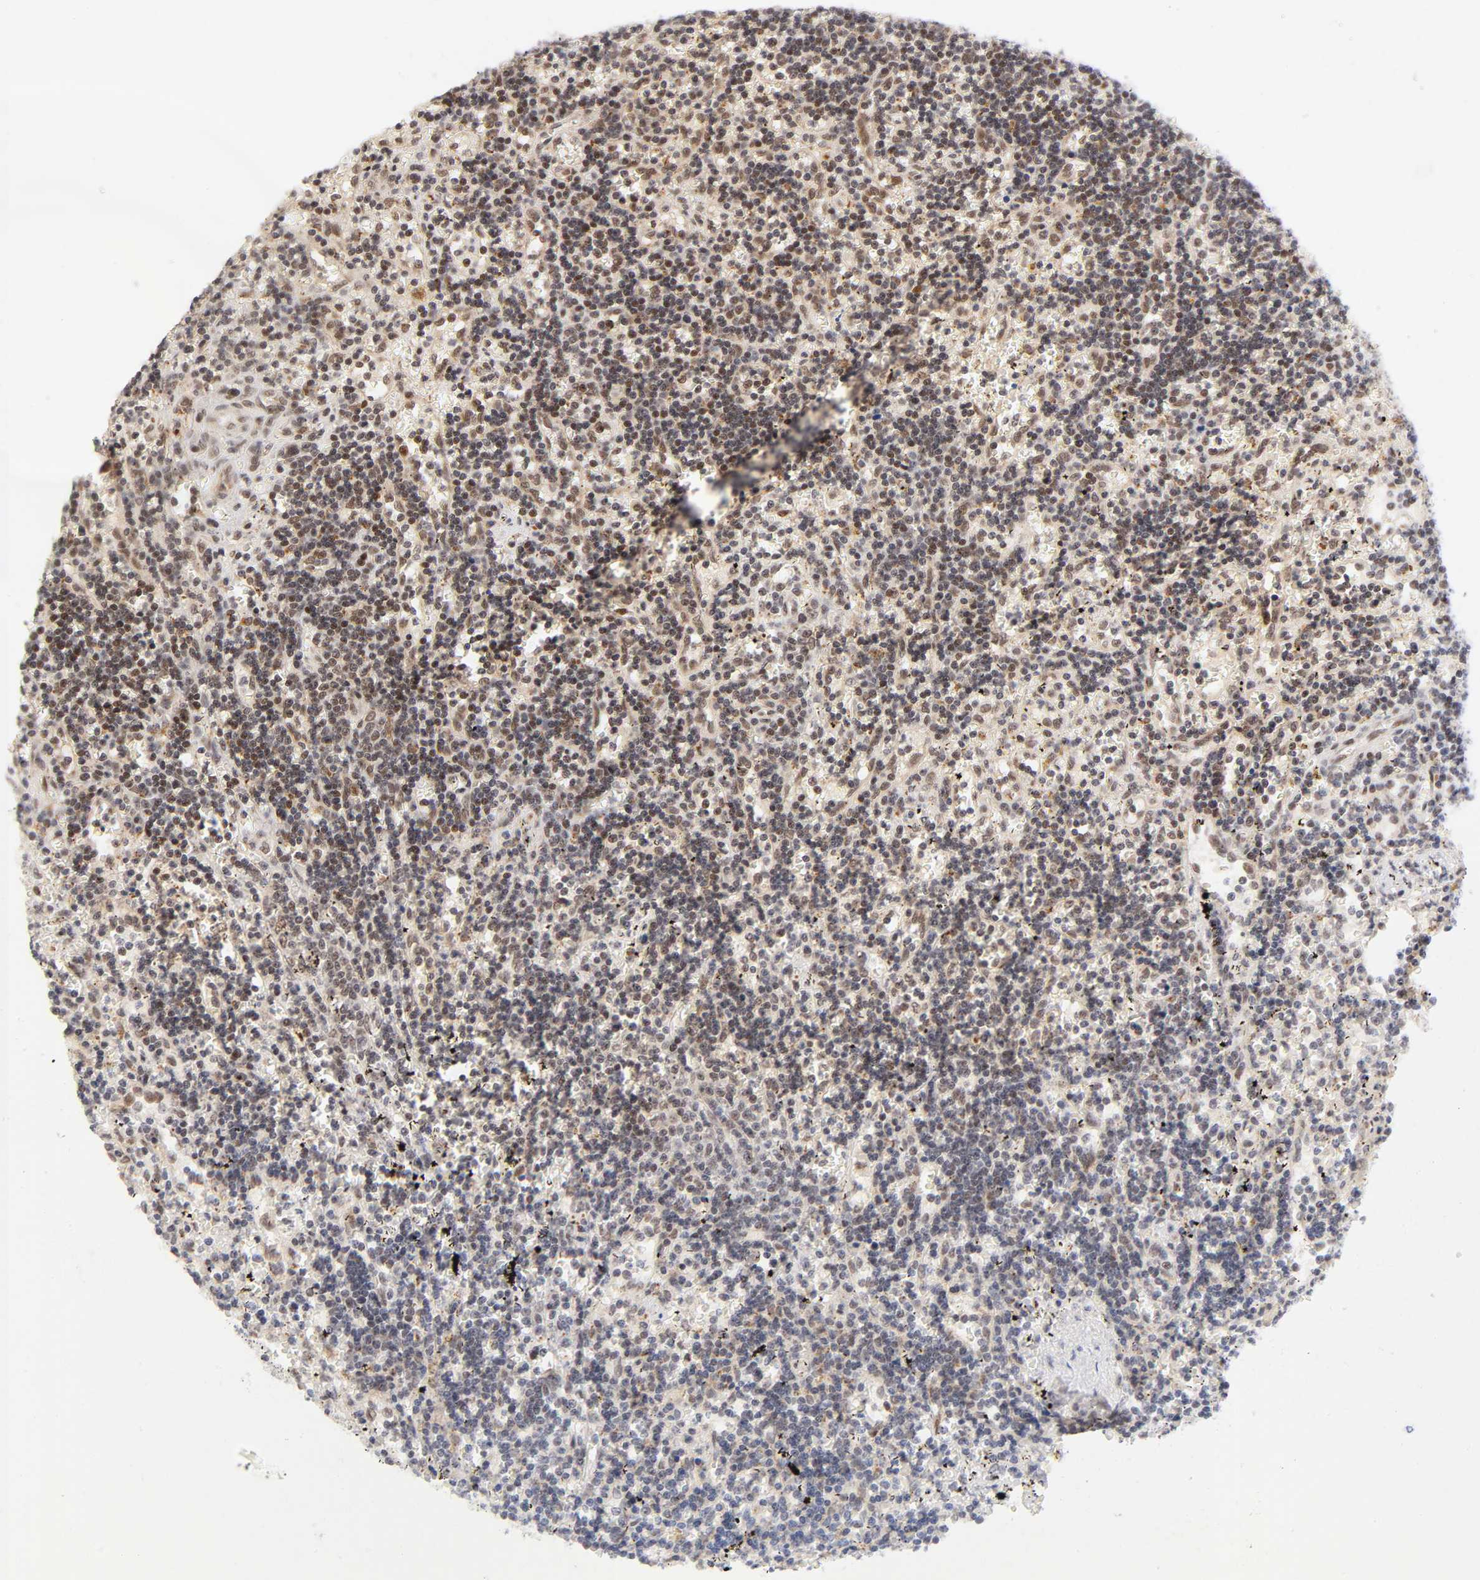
{"staining": {"intensity": "negative", "quantity": "none", "location": "none"}, "tissue": "lymphoma", "cell_type": "Tumor cells", "image_type": "cancer", "snomed": [{"axis": "morphology", "description": "Malignant lymphoma, non-Hodgkin's type, Low grade"}, {"axis": "topography", "description": "Spleen"}], "caption": "Histopathology image shows no significant protein expression in tumor cells of lymphoma. (DAB (3,3'-diaminobenzidine) immunohistochemistry (IHC) with hematoxylin counter stain).", "gene": "TAF10", "patient": {"sex": "male", "age": 60}}